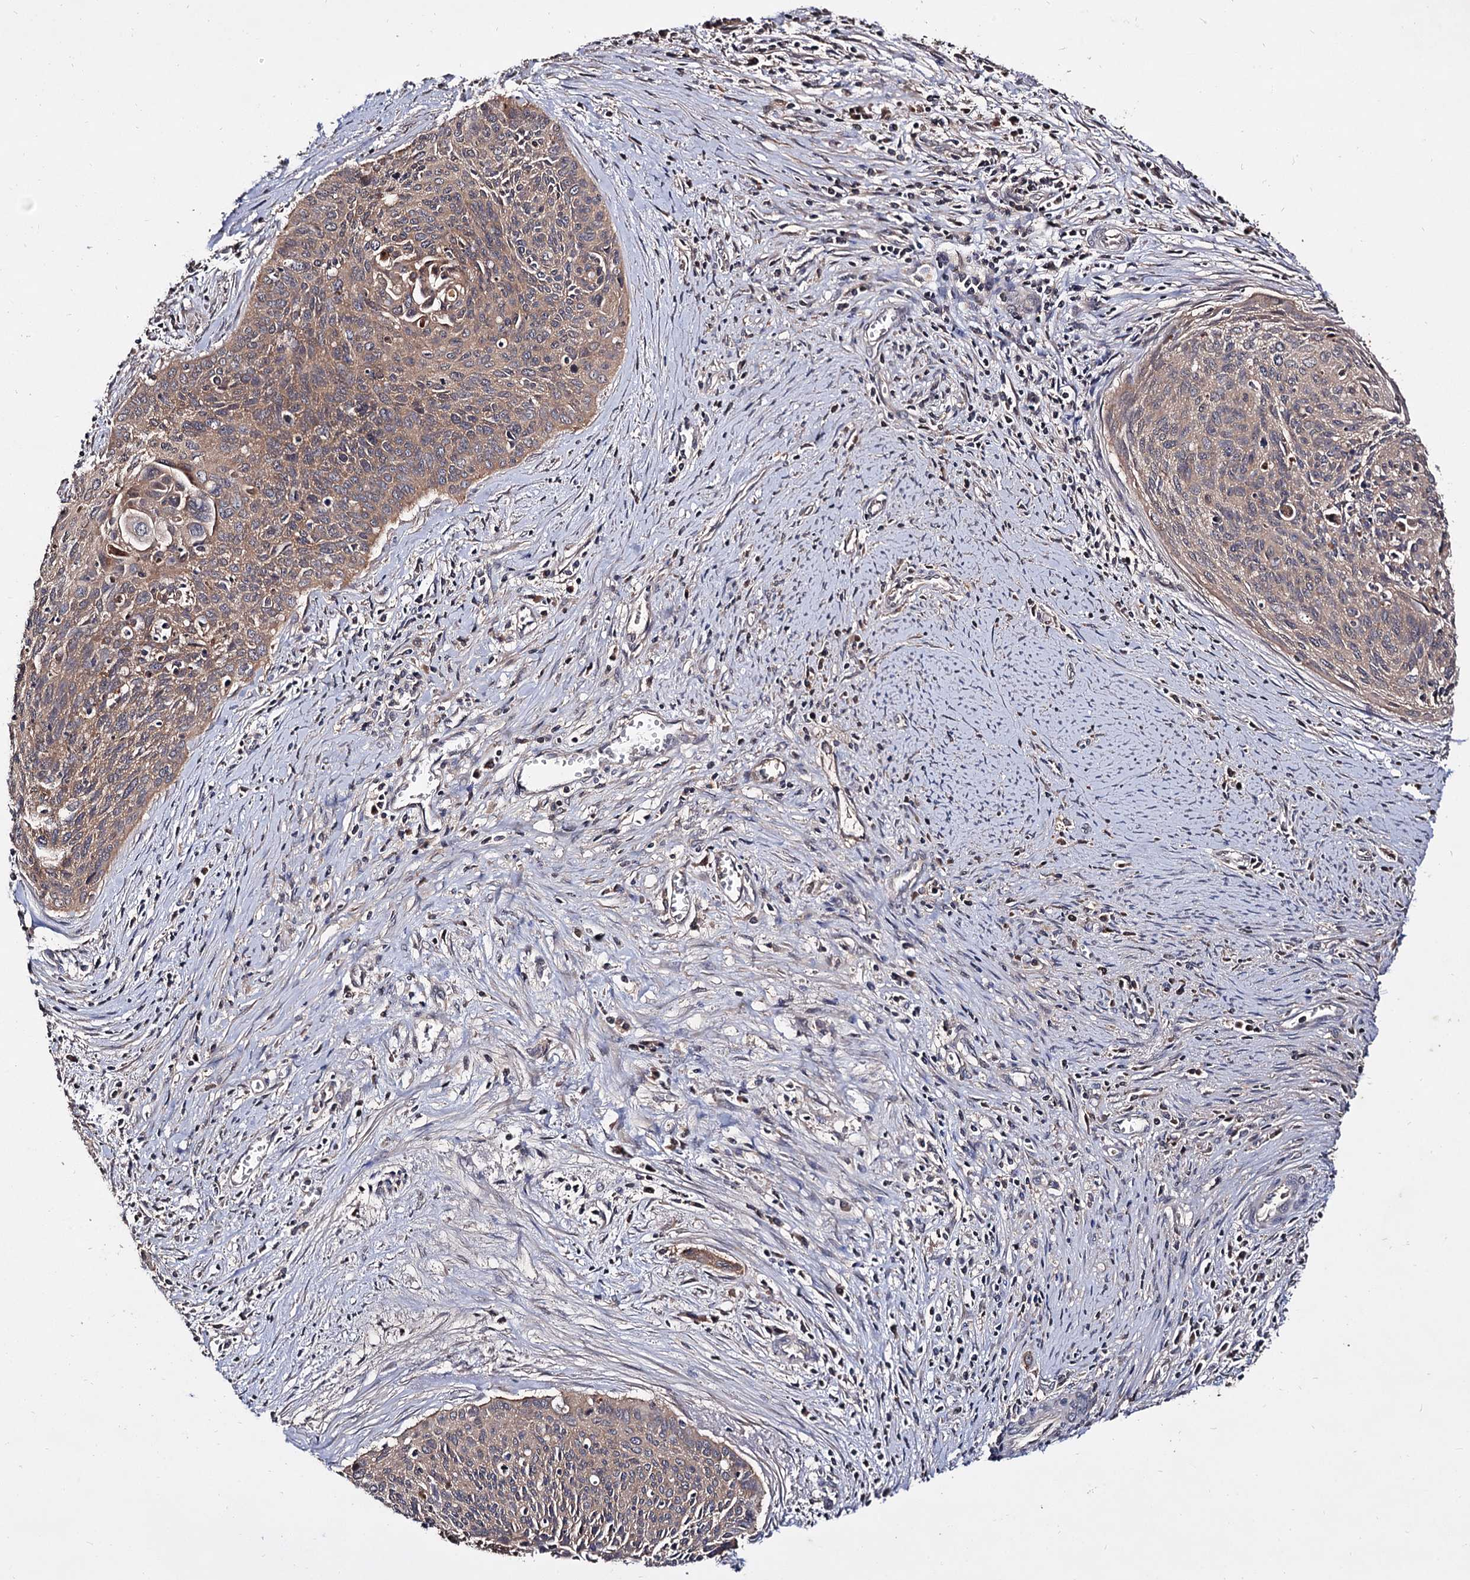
{"staining": {"intensity": "moderate", "quantity": ">75%", "location": "cytoplasmic/membranous"}, "tissue": "cervical cancer", "cell_type": "Tumor cells", "image_type": "cancer", "snomed": [{"axis": "morphology", "description": "Squamous cell carcinoma, NOS"}, {"axis": "topography", "description": "Cervix"}], "caption": "Cervical squamous cell carcinoma tissue reveals moderate cytoplasmic/membranous expression in approximately >75% of tumor cells, visualized by immunohistochemistry. The staining is performed using DAB (3,3'-diaminobenzidine) brown chromogen to label protein expression. The nuclei are counter-stained blue using hematoxylin.", "gene": "ARFIP2", "patient": {"sex": "female", "age": 55}}